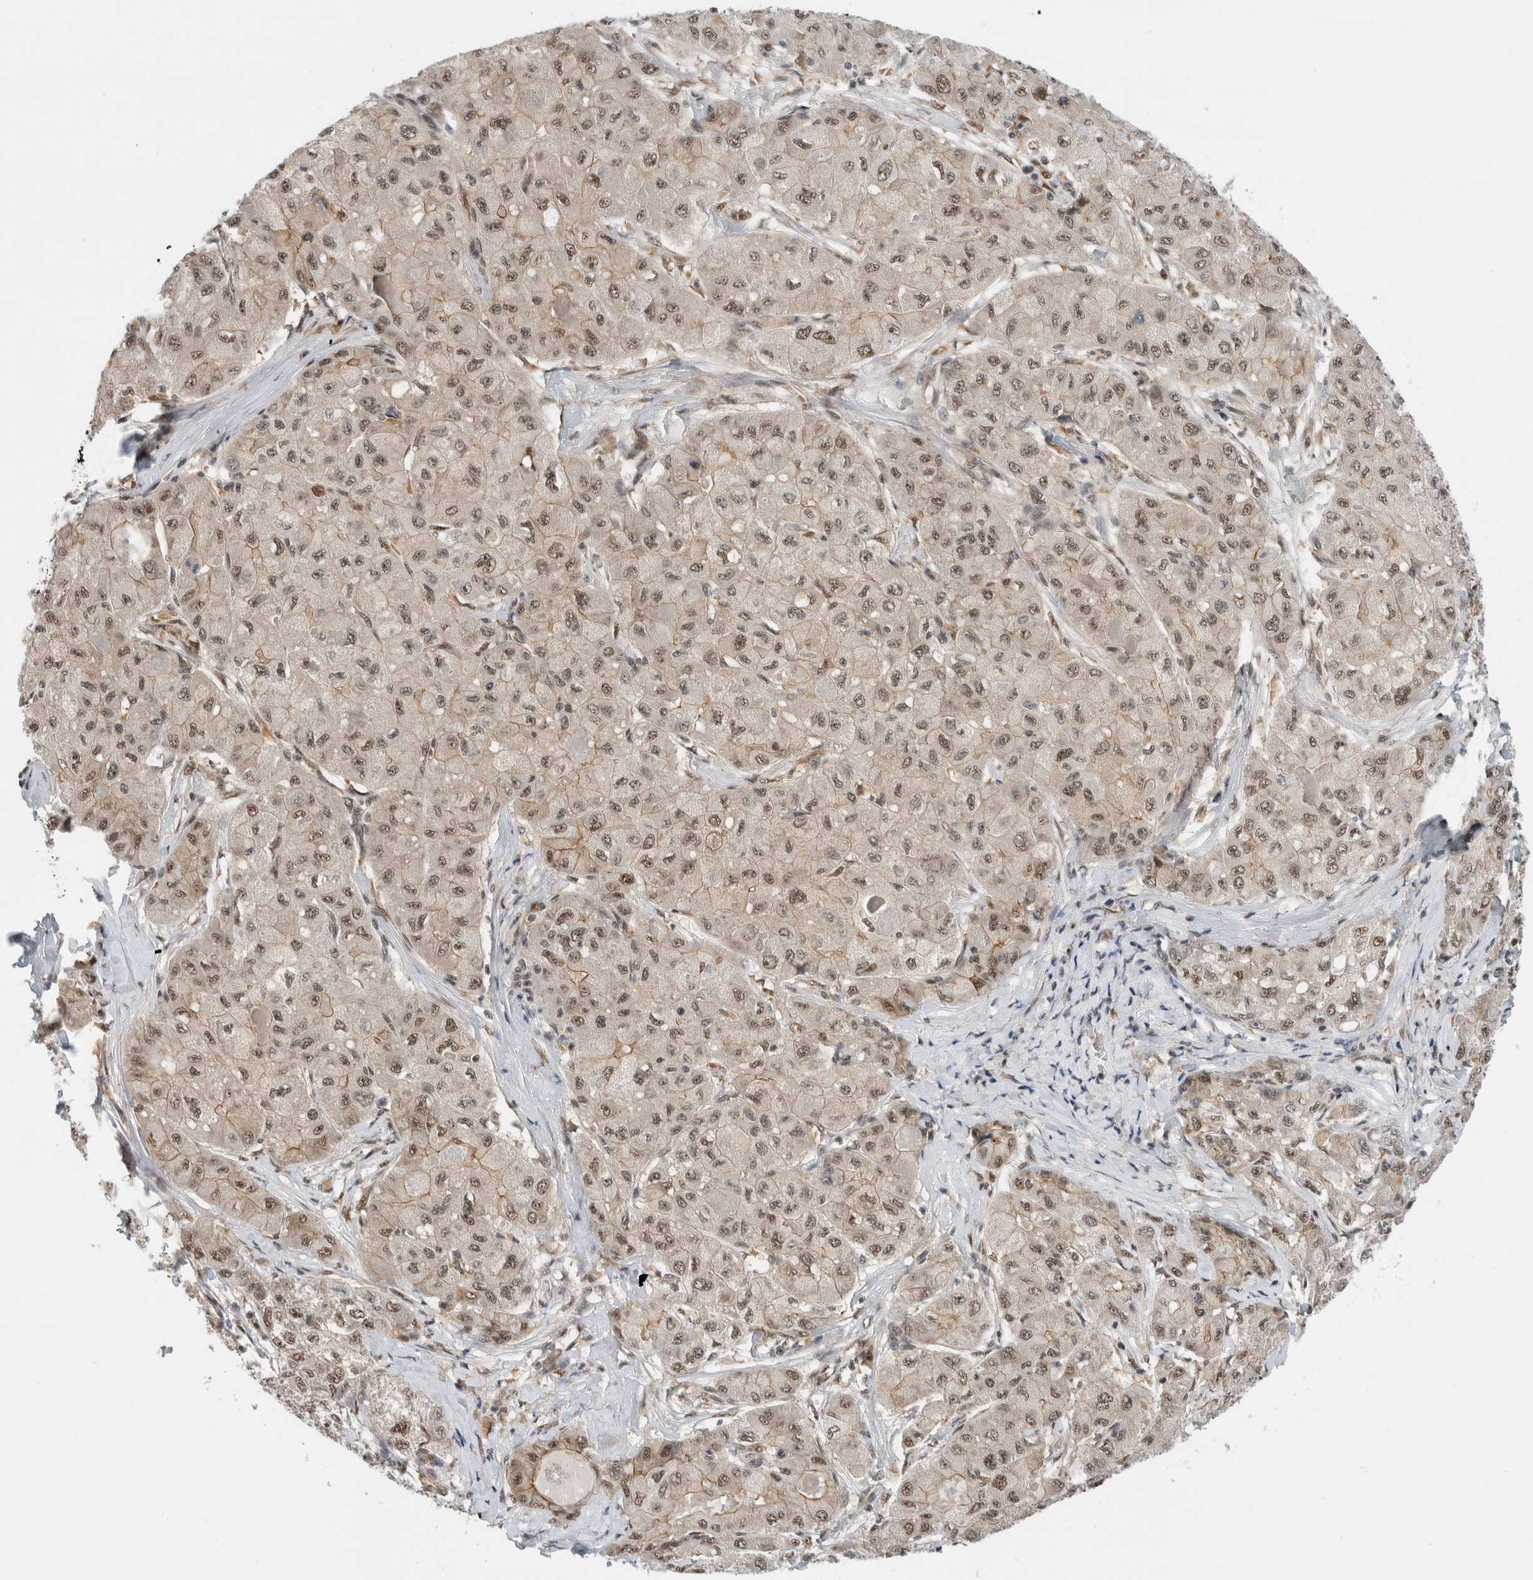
{"staining": {"intensity": "moderate", "quantity": ">75%", "location": "cytoplasmic/membranous,nuclear"}, "tissue": "liver cancer", "cell_type": "Tumor cells", "image_type": "cancer", "snomed": [{"axis": "morphology", "description": "Carcinoma, Hepatocellular, NOS"}, {"axis": "topography", "description": "Liver"}], "caption": "A brown stain shows moderate cytoplasmic/membranous and nuclear positivity of a protein in human liver hepatocellular carcinoma tumor cells.", "gene": "NCAPG2", "patient": {"sex": "male", "age": 80}}